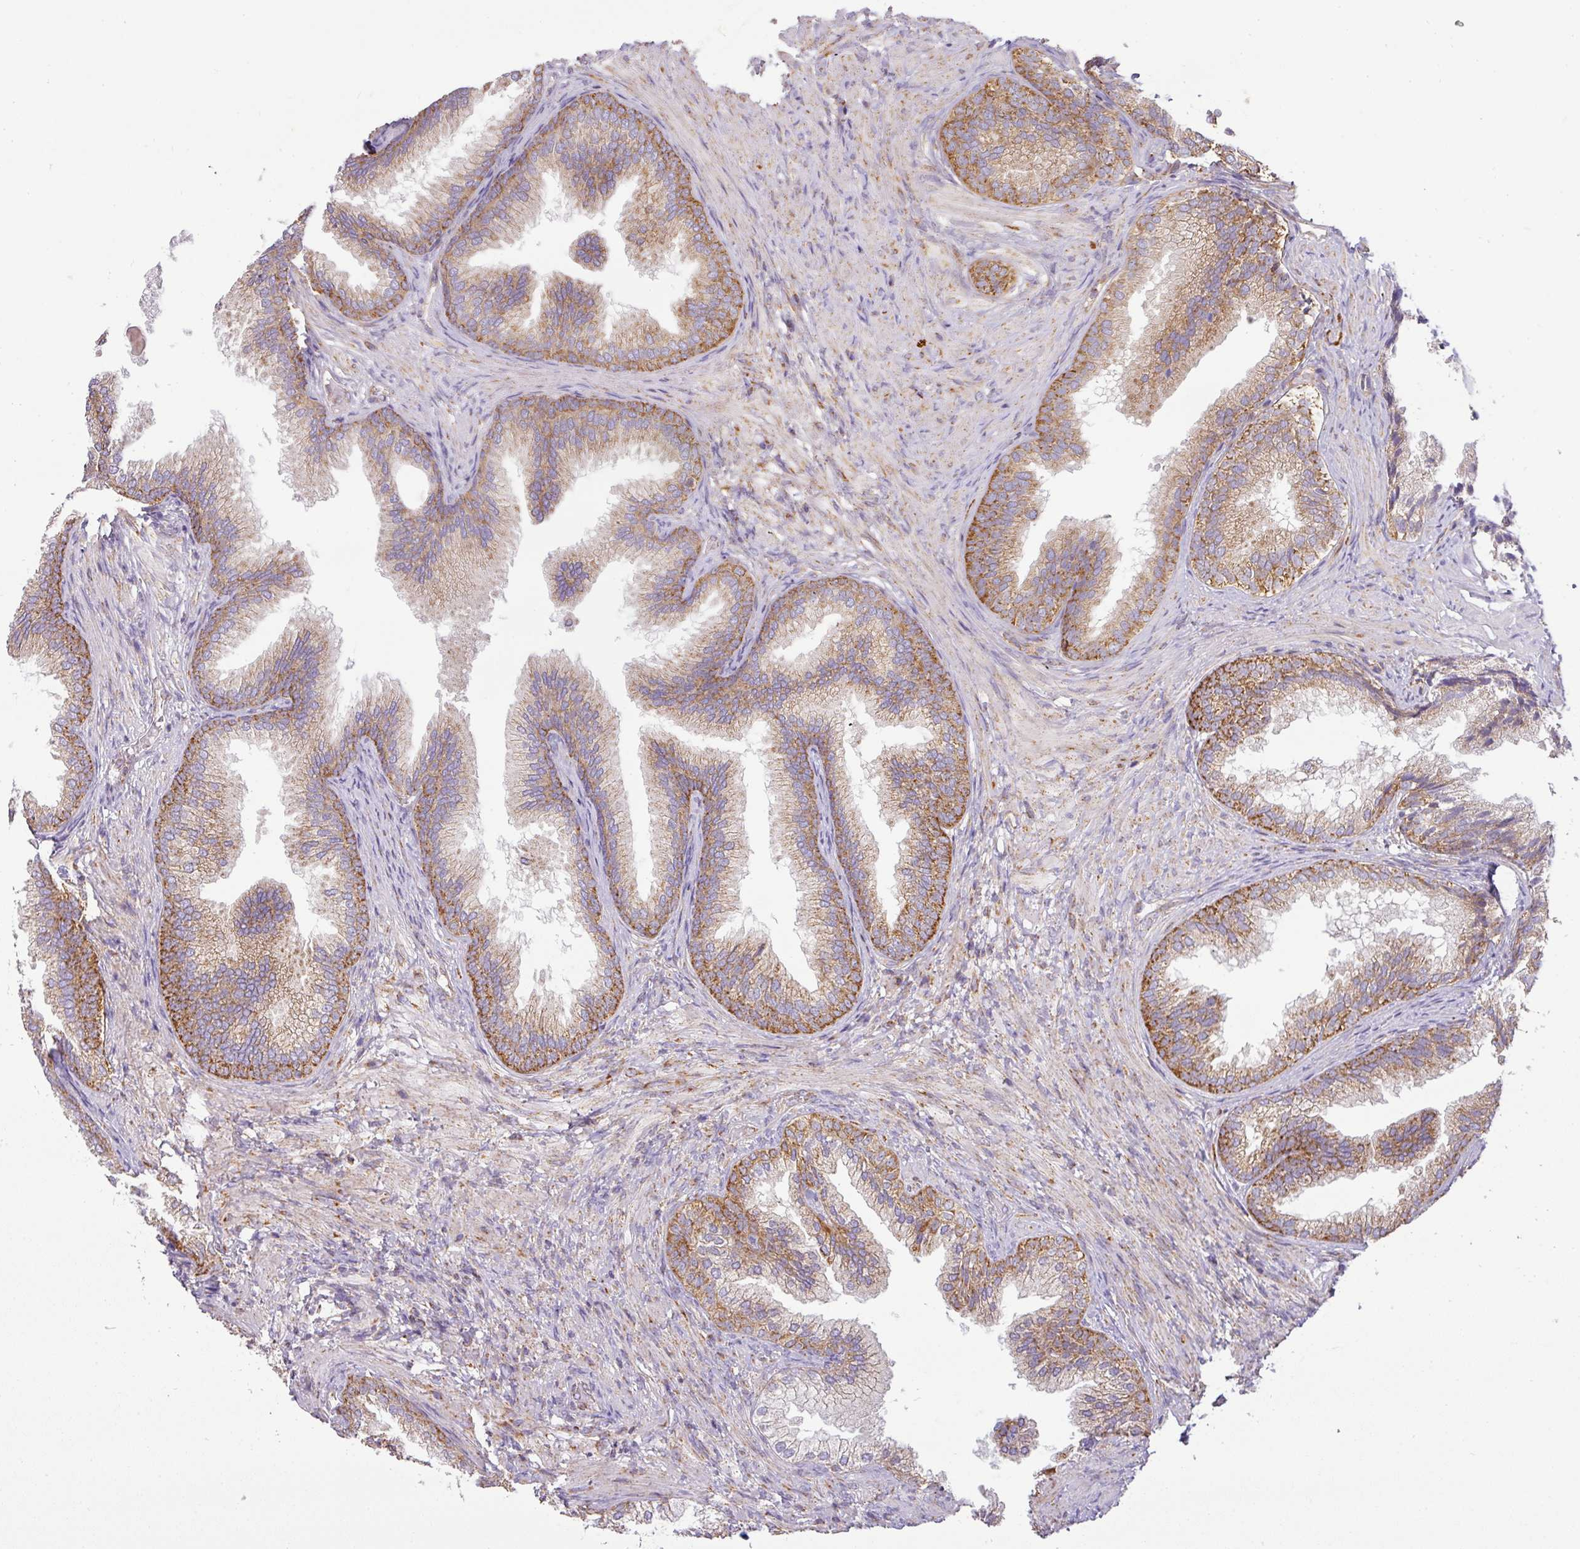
{"staining": {"intensity": "moderate", "quantity": ">75%", "location": "cytoplasmic/membranous"}, "tissue": "prostate", "cell_type": "Glandular cells", "image_type": "normal", "snomed": [{"axis": "morphology", "description": "Normal tissue, NOS"}, {"axis": "topography", "description": "Prostate"}], "caption": "Protein expression analysis of benign human prostate reveals moderate cytoplasmic/membranous positivity in about >75% of glandular cells. The staining was performed using DAB (3,3'-diaminobenzidine), with brown indicating positive protein expression. Nuclei are stained blue with hematoxylin.", "gene": "ZNF211", "patient": {"sex": "male", "age": 76}}